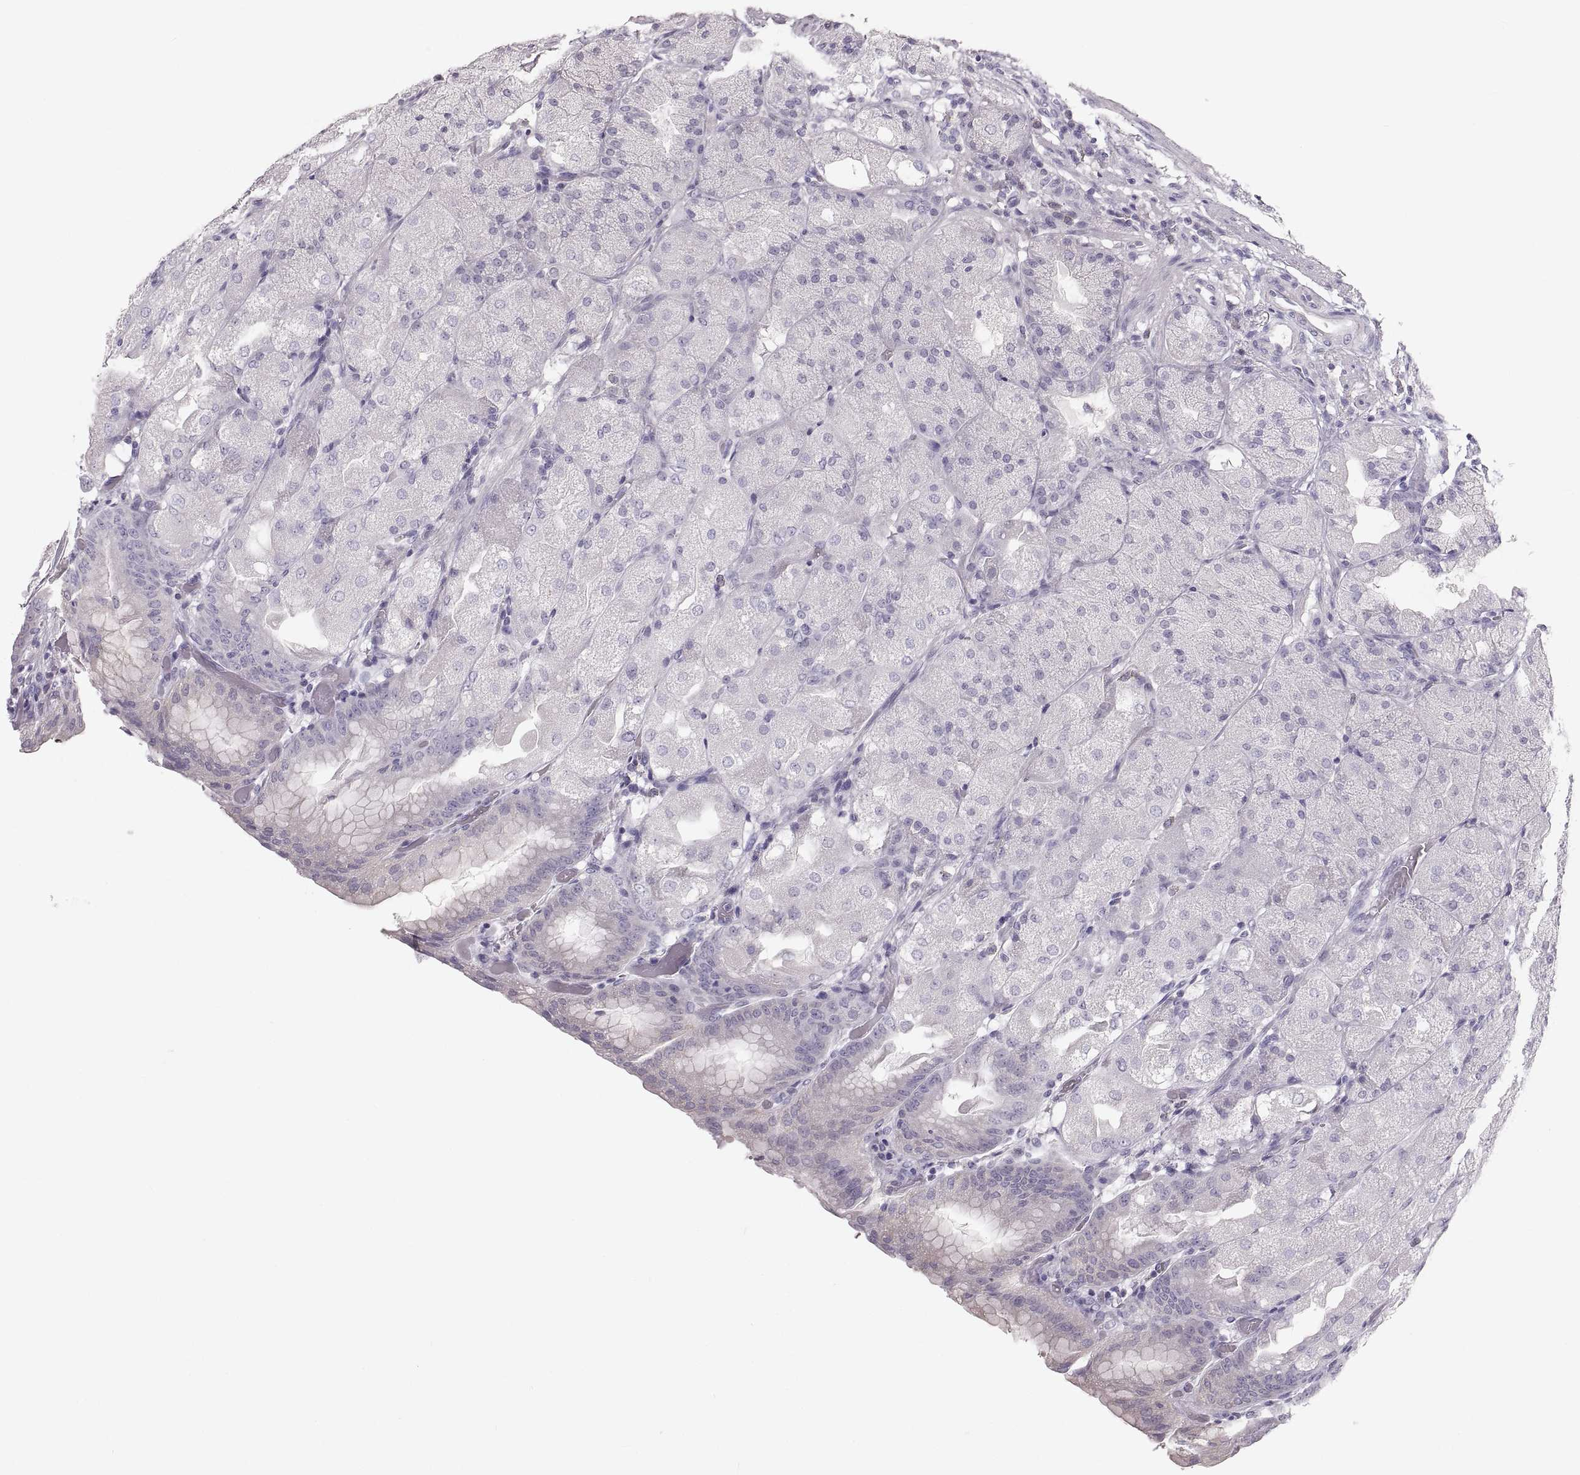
{"staining": {"intensity": "negative", "quantity": "none", "location": "none"}, "tissue": "stomach", "cell_type": "Glandular cells", "image_type": "normal", "snomed": [{"axis": "morphology", "description": "Normal tissue, NOS"}, {"axis": "topography", "description": "Stomach, upper"}, {"axis": "topography", "description": "Stomach"}, {"axis": "topography", "description": "Stomach, lower"}], "caption": "IHC photomicrograph of unremarkable stomach: stomach stained with DAB displays no significant protein staining in glandular cells.", "gene": "RUNDC3A", "patient": {"sex": "male", "age": 62}}